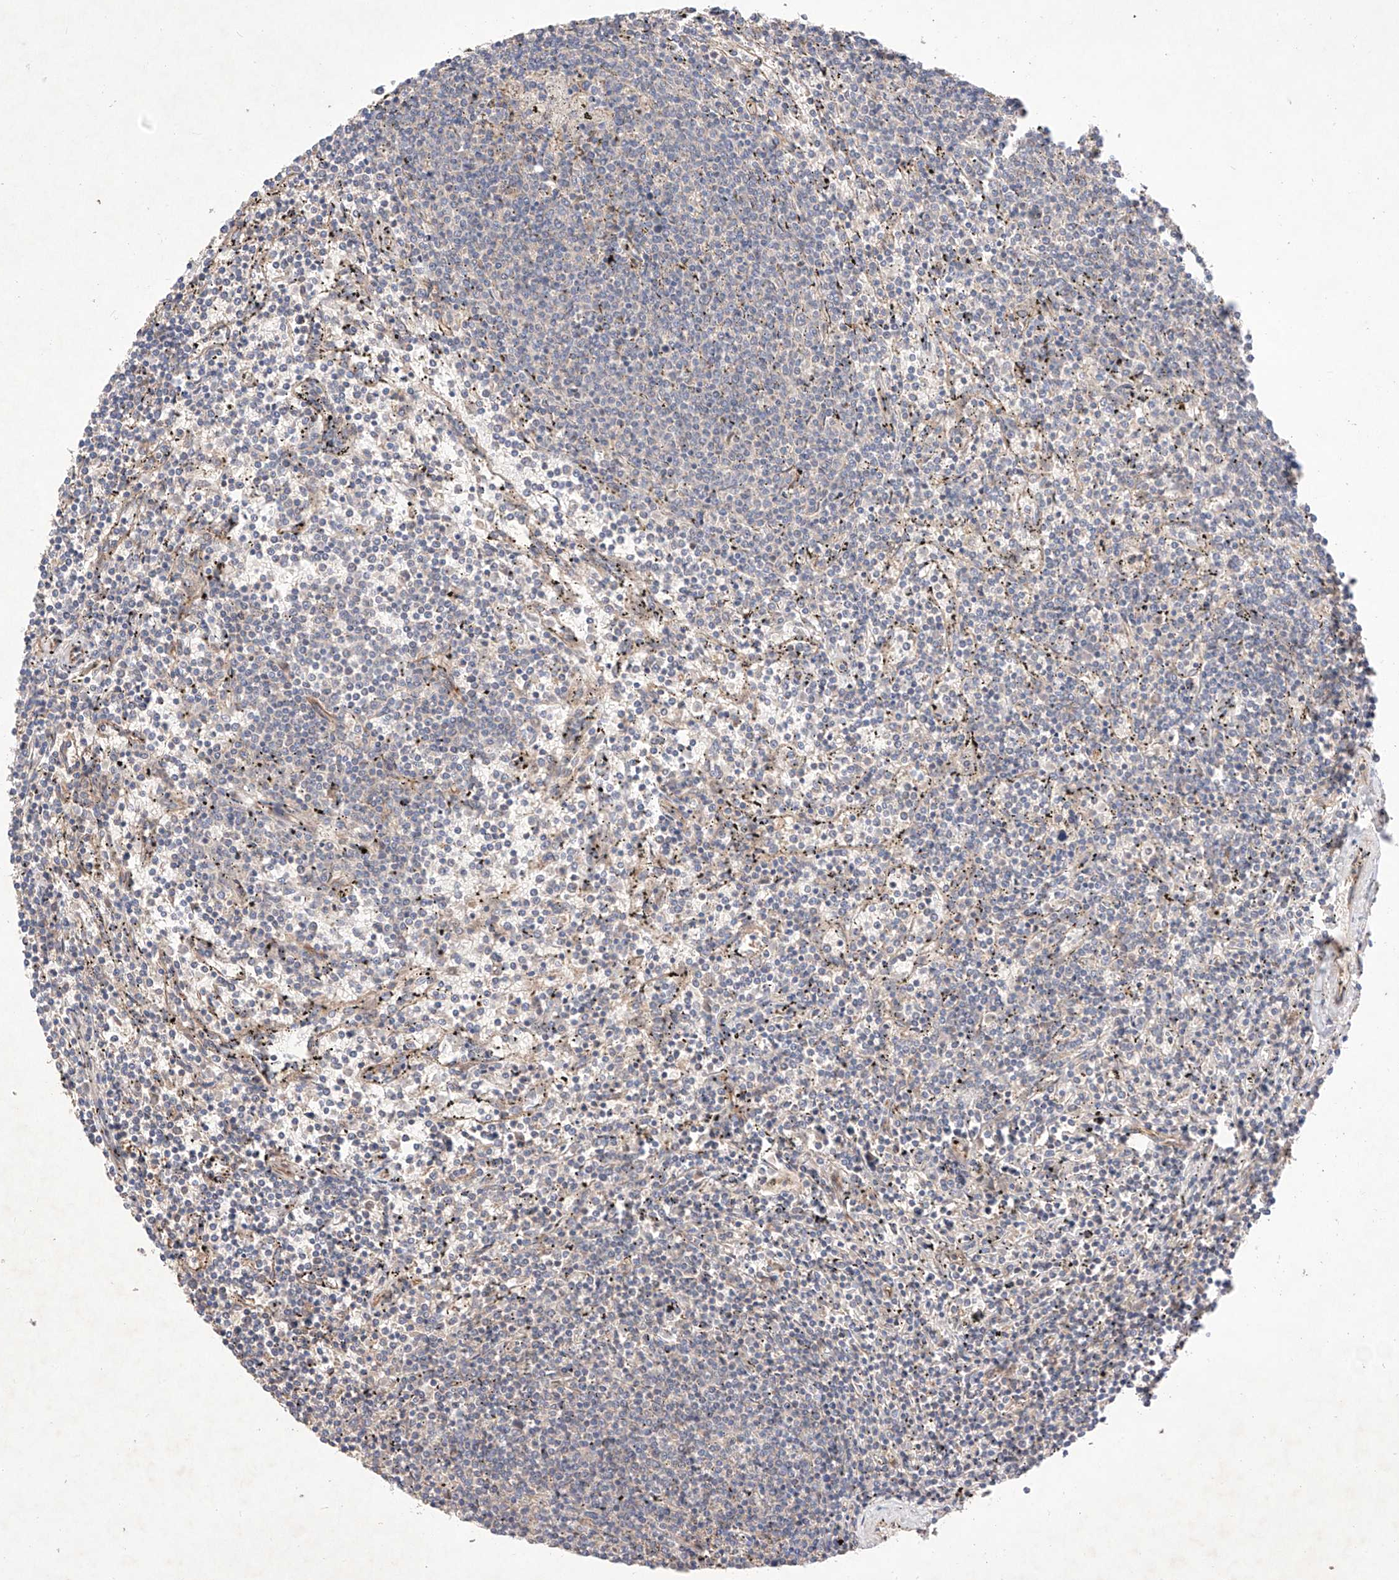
{"staining": {"intensity": "negative", "quantity": "none", "location": "none"}, "tissue": "lymphoma", "cell_type": "Tumor cells", "image_type": "cancer", "snomed": [{"axis": "morphology", "description": "Malignant lymphoma, non-Hodgkin's type, Low grade"}, {"axis": "topography", "description": "Spleen"}], "caption": "Immunohistochemistry (IHC) photomicrograph of human lymphoma stained for a protein (brown), which demonstrates no staining in tumor cells. (Stains: DAB (3,3'-diaminobenzidine) IHC with hematoxylin counter stain, Microscopy: brightfield microscopy at high magnification).", "gene": "C6orf62", "patient": {"sex": "female", "age": 50}}